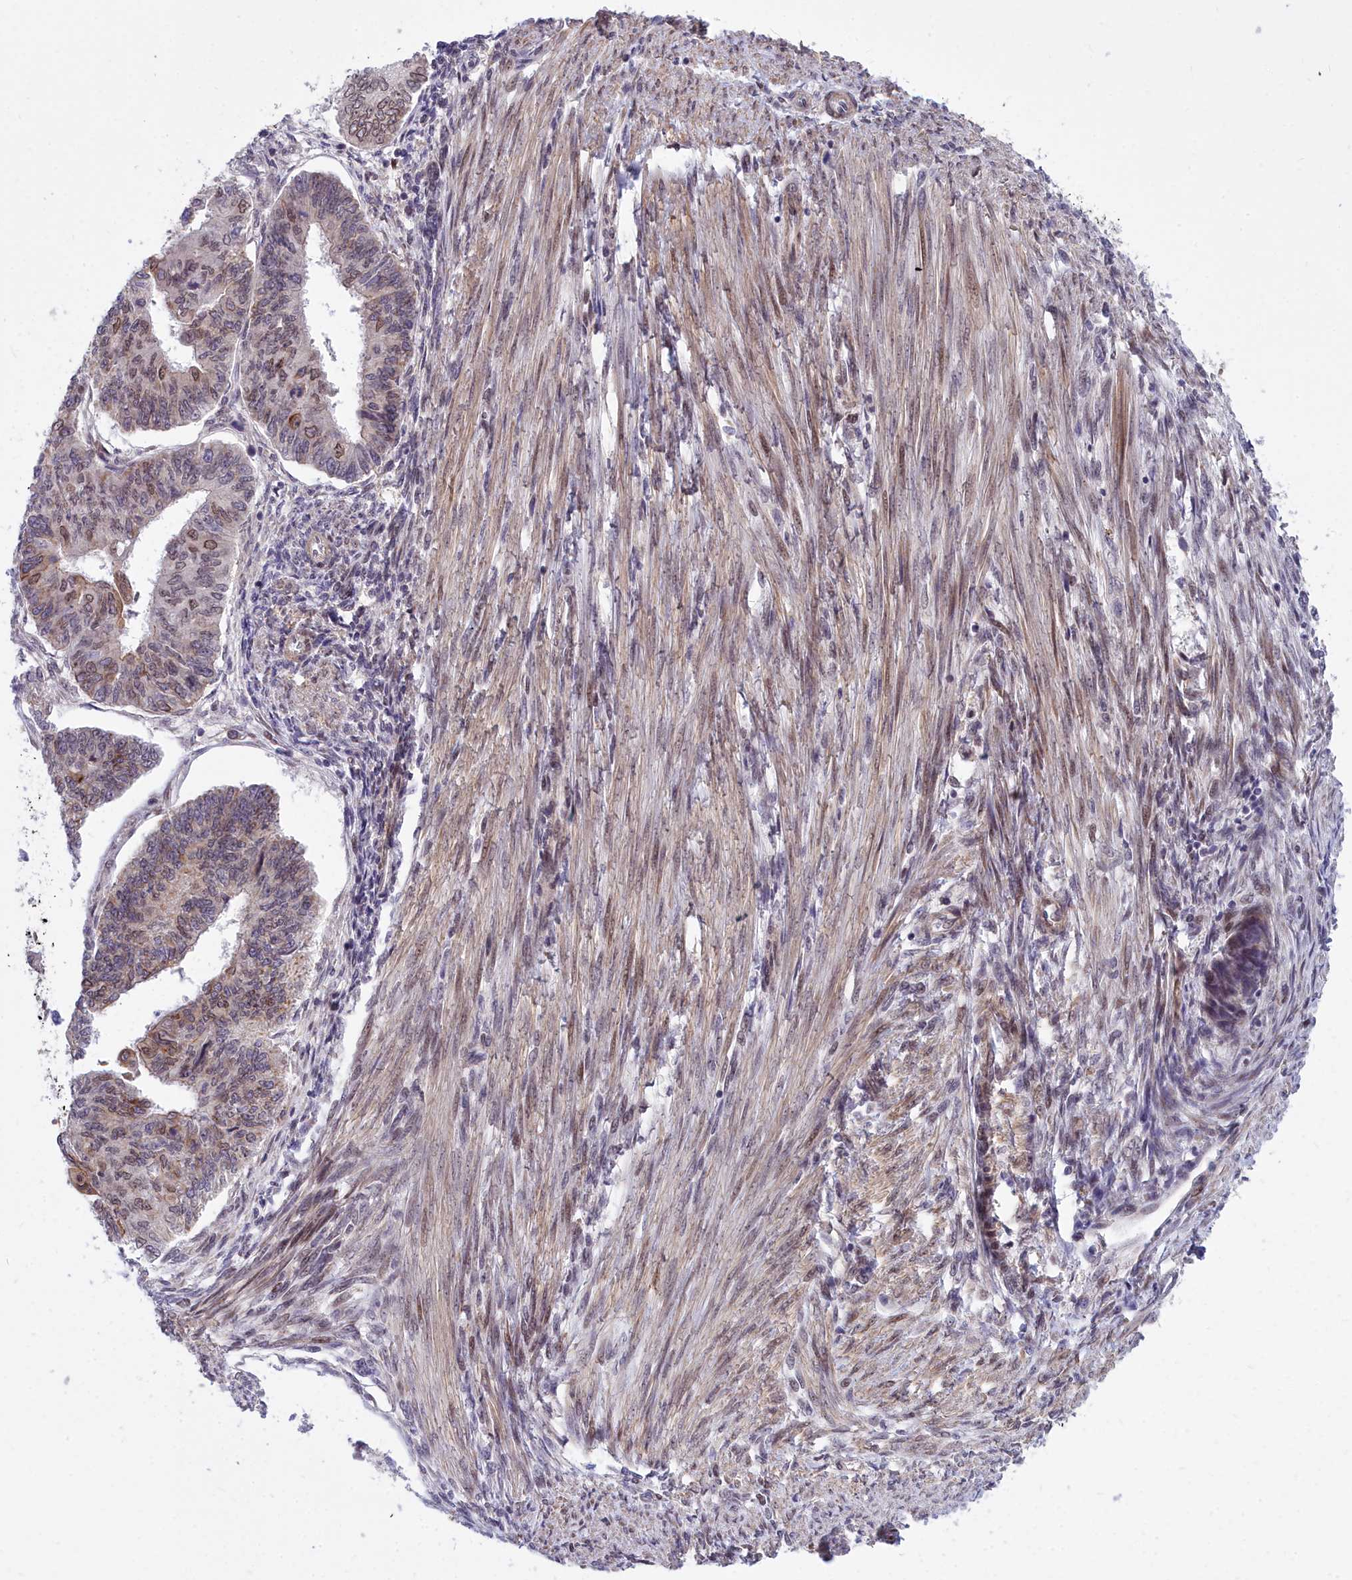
{"staining": {"intensity": "moderate", "quantity": "<25%", "location": "cytoplasmic/membranous,nuclear"}, "tissue": "endometrial cancer", "cell_type": "Tumor cells", "image_type": "cancer", "snomed": [{"axis": "morphology", "description": "Adenocarcinoma, NOS"}, {"axis": "topography", "description": "Endometrium"}], "caption": "A histopathology image of human endometrial cancer (adenocarcinoma) stained for a protein exhibits moderate cytoplasmic/membranous and nuclear brown staining in tumor cells.", "gene": "ABCB8", "patient": {"sex": "female", "age": 32}}